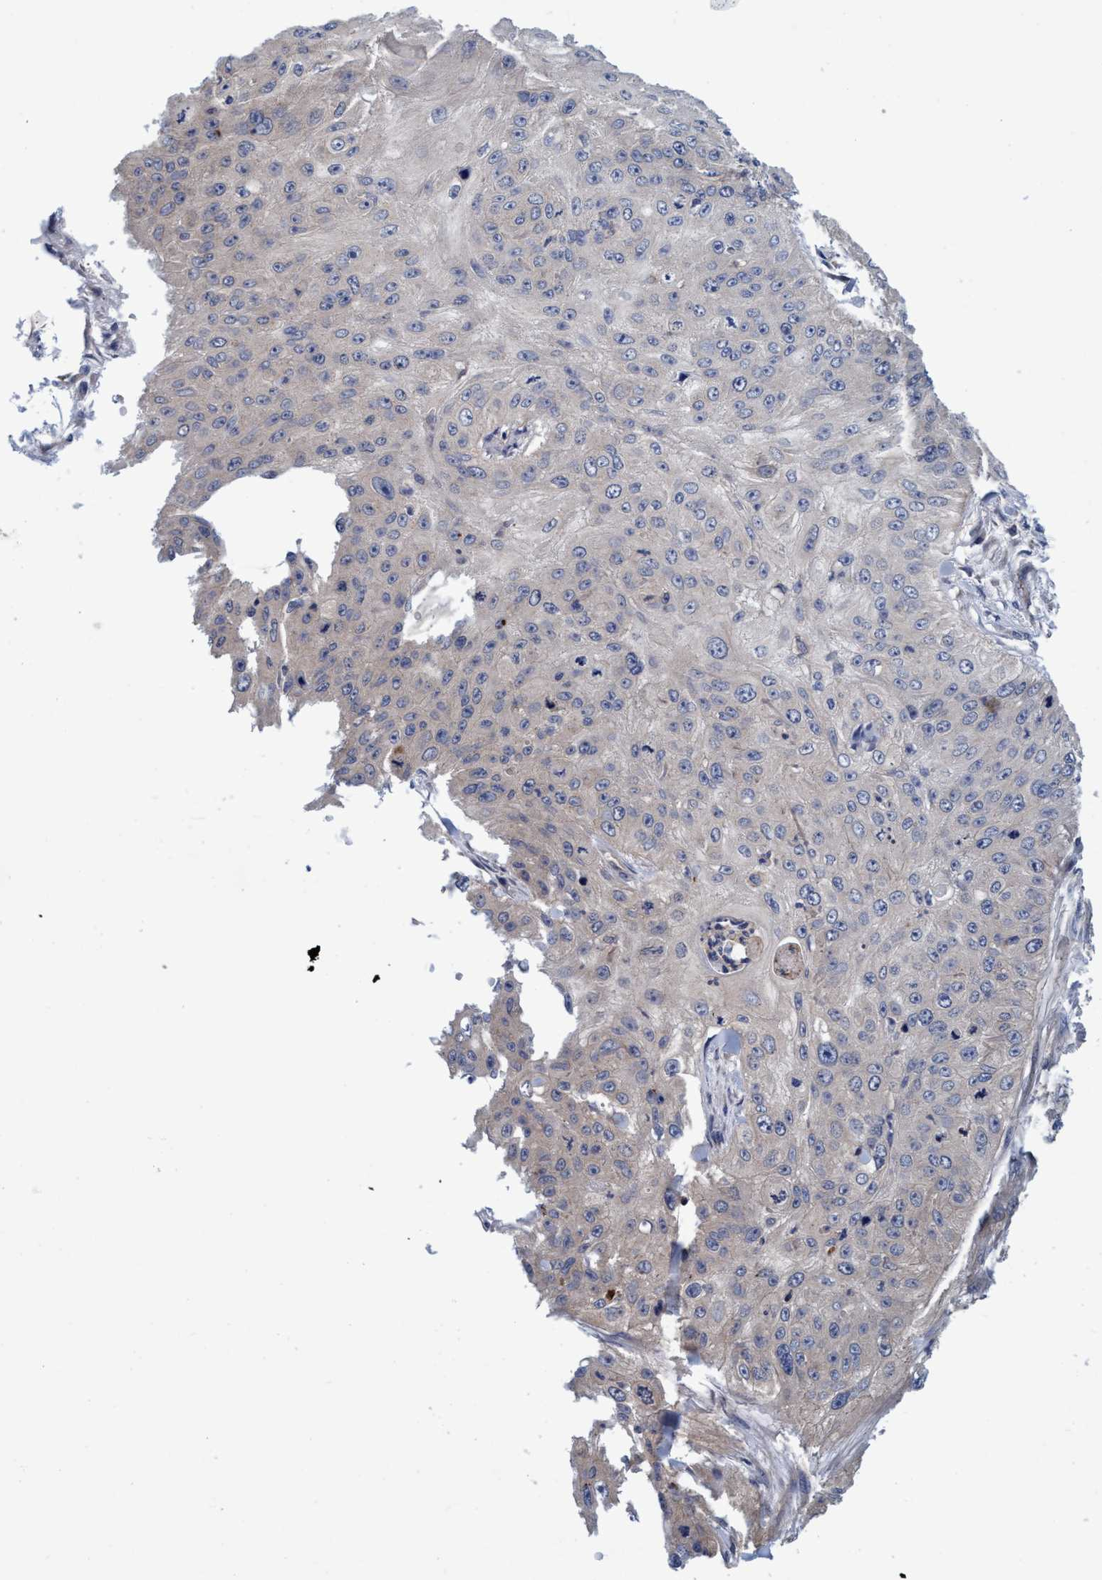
{"staining": {"intensity": "negative", "quantity": "none", "location": "none"}, "tissue": "skin cancer", "cell_type": "Tumor cells", "image_type": "cancer", "snomed": [{"axis": "morphology", "description": "Squamous cell carcinoma, NOS"}, {"axis": "topography", "description": "Skin"}], "caption": "IHC histopathology image of neoplastic tissue: squamous cell carcinoma (skin) stained with DAB exhibits no significant protein expression in tumor cells.", "gene": "CALCOCO2", "patient": {"sex": "female", "age": 80}}